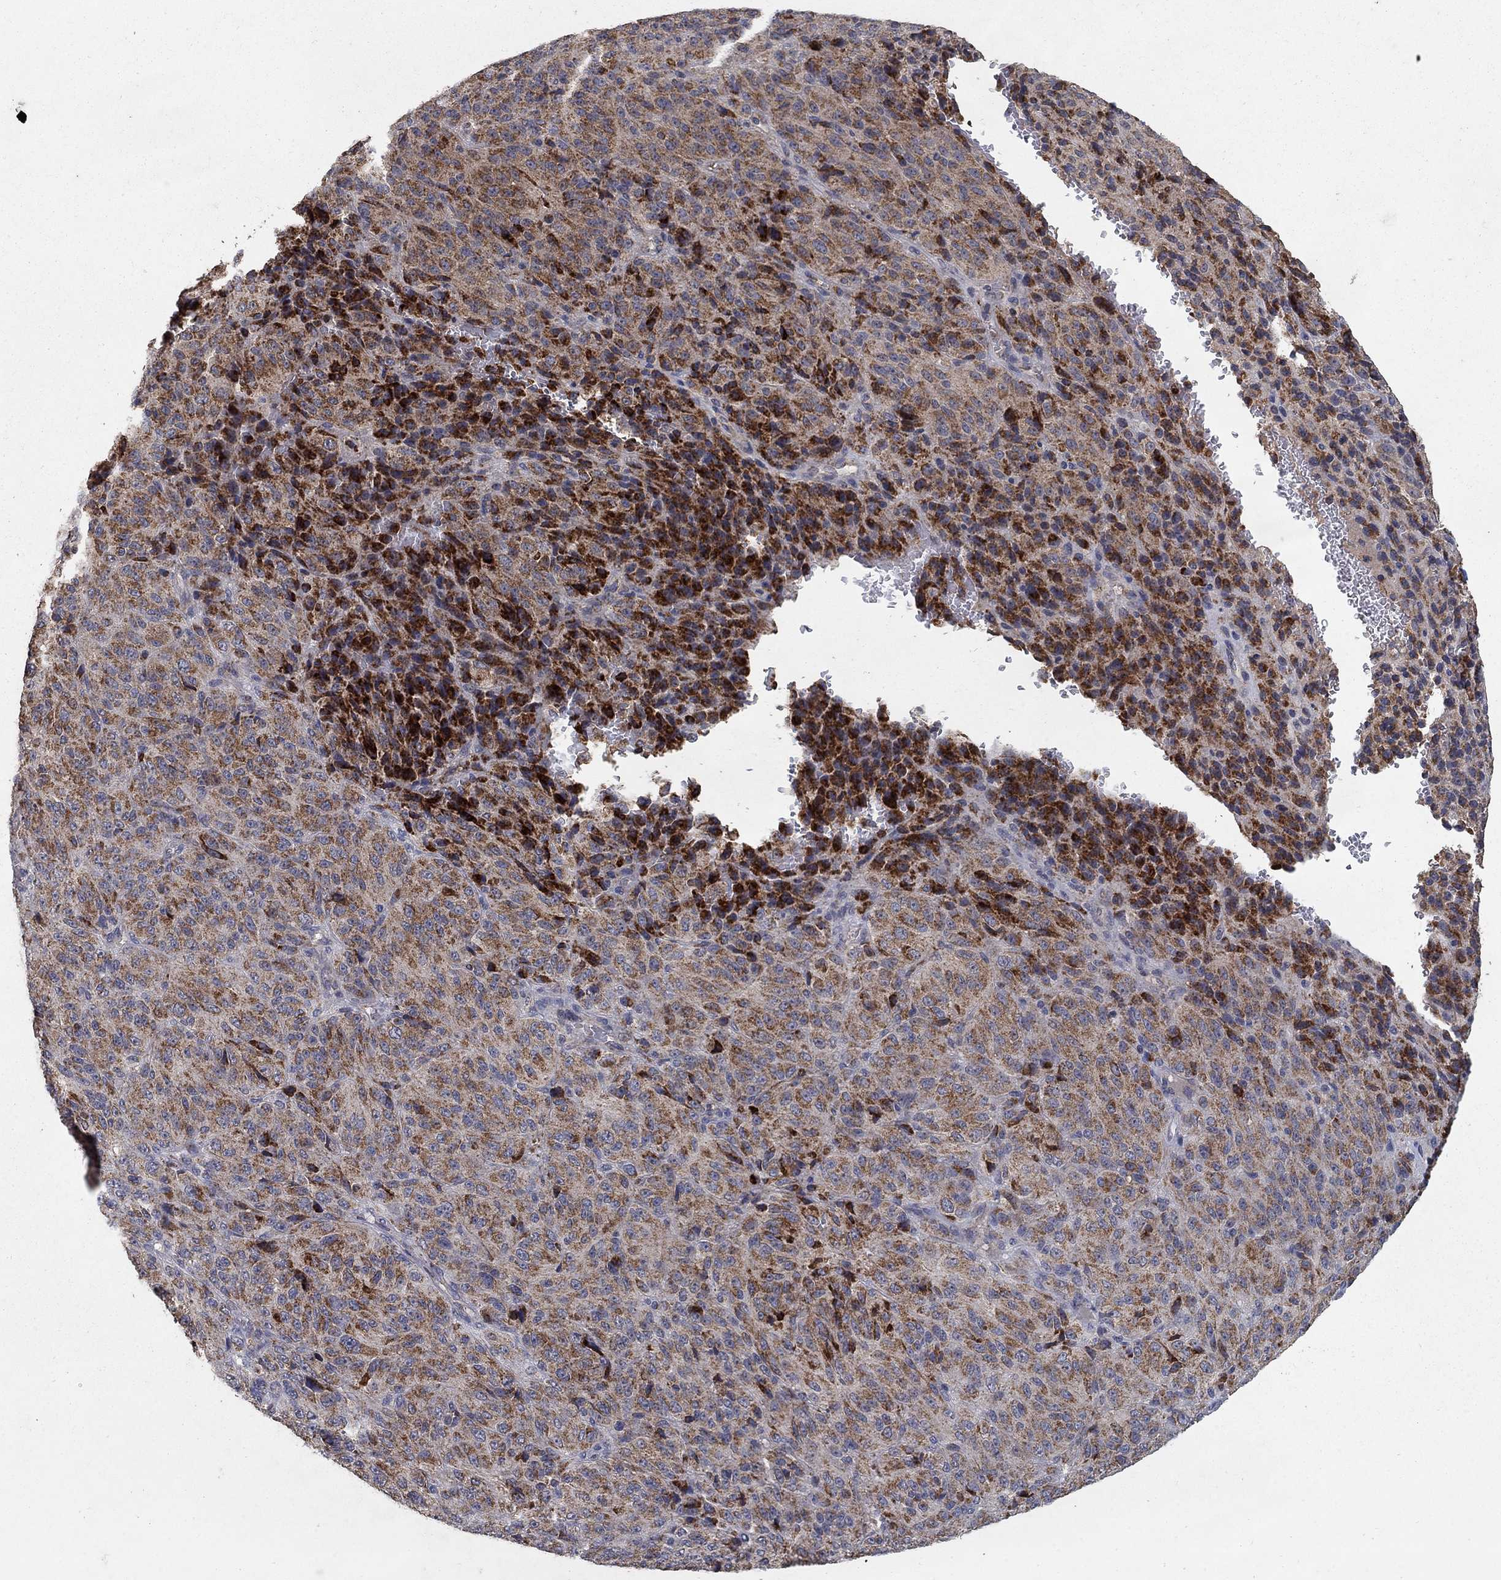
{"staining": {"intensity": "strong", "quantity": "25%-75%", "location": "cytoplasmic/membranous"}, "tissue": "melanoma", "cell_type": "Tumor cells", "image_type": "cancer", "snomed": [{"axis": "morphology", "description": "Malignant melanoma, Metastatic site"}, {"axis": "topography", "description": "Brain"}], "caption": "High-power microscopy captured an IHC micrograph of melanoma, revealing strong cytoplasmic/membranous staining in approximately 25%-75% of tumor cells.", "gene": "GPSM1", "patient": {"sex": "female", "age": 56}}